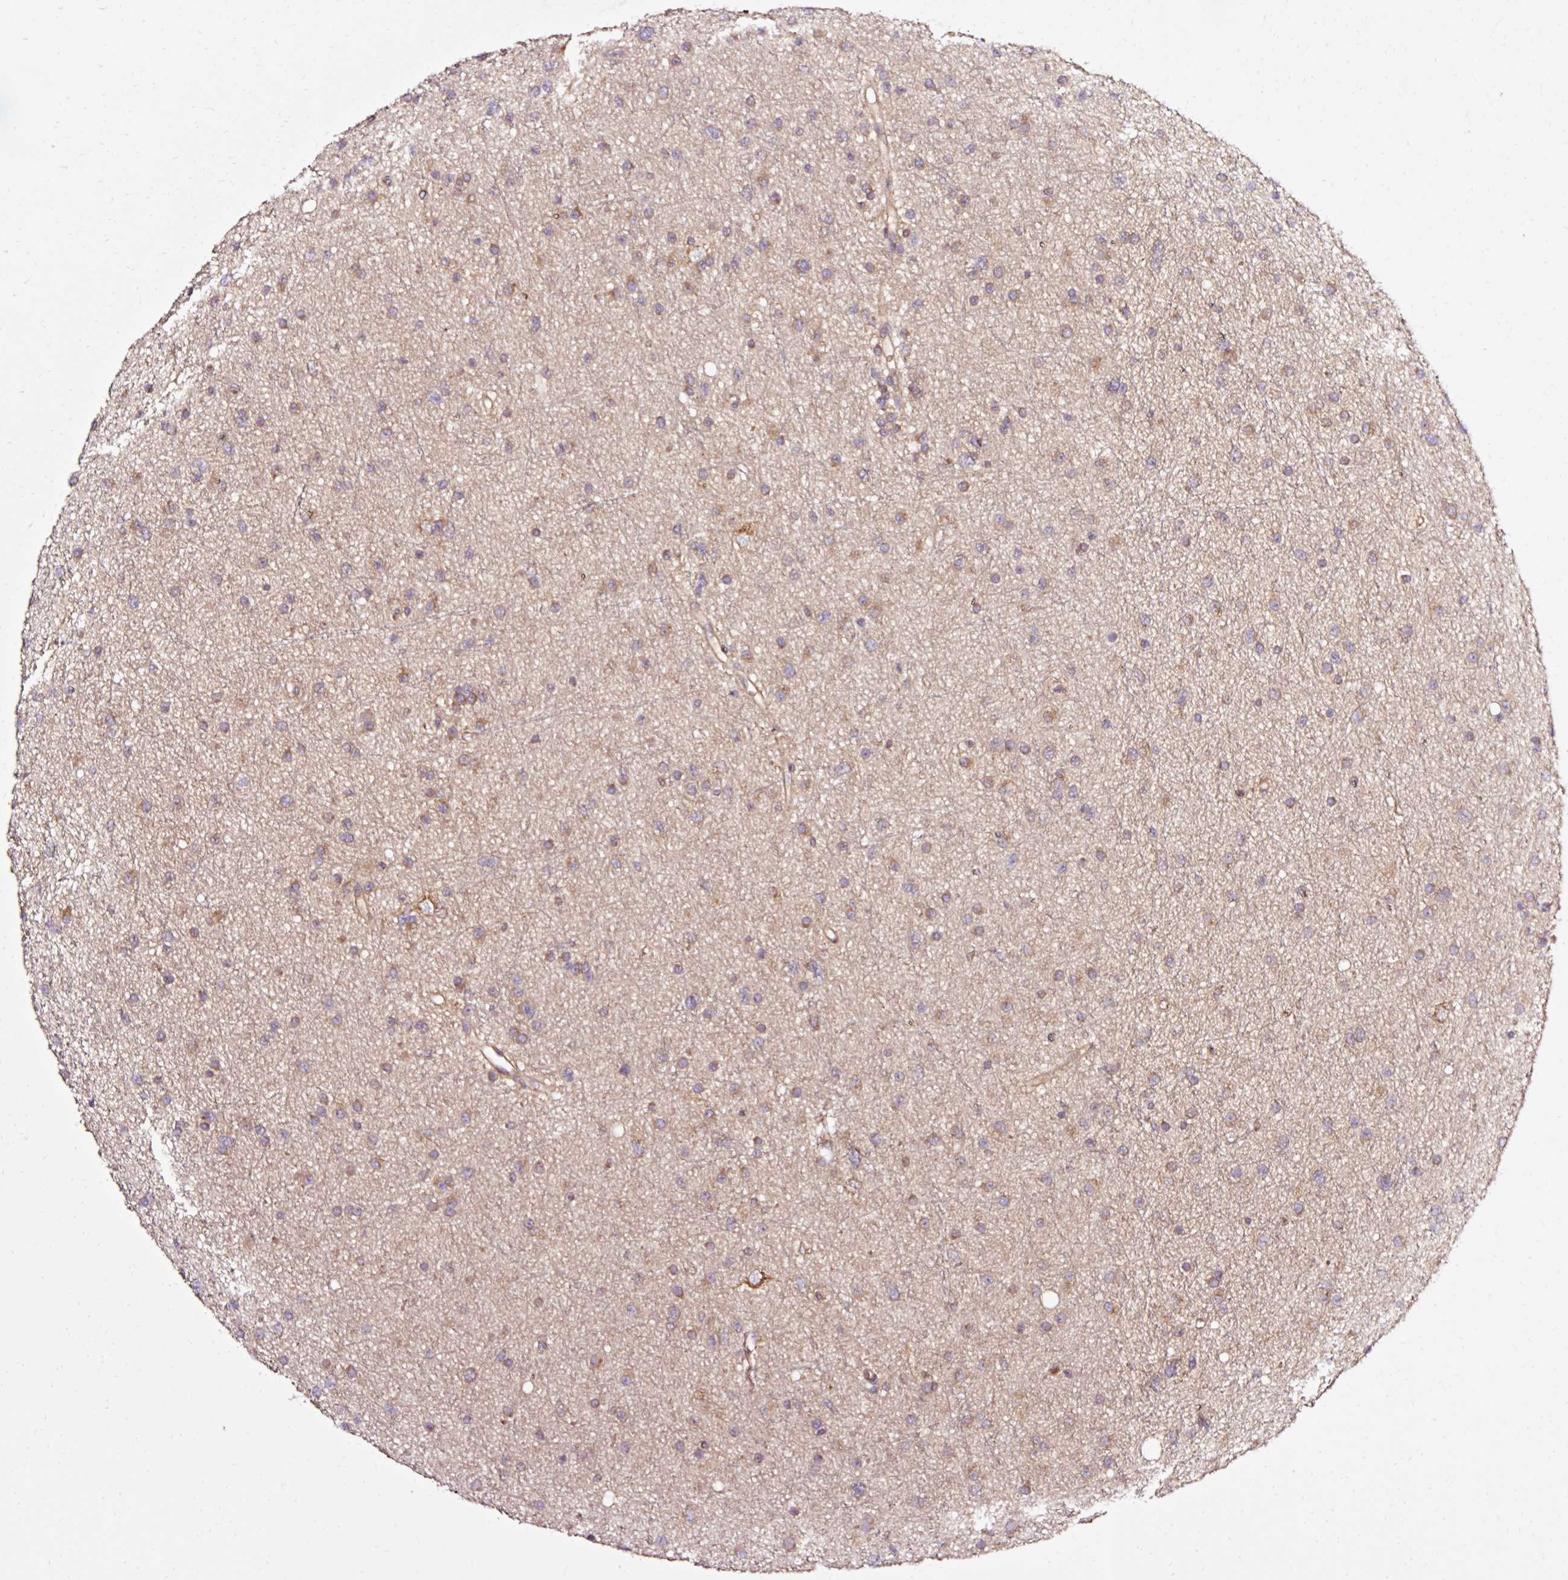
{"staining": {"intensity": "moderate", "quantity": ">75%", "location": "cytoplasmic/membranous"}, "tissue": "glioma", "cell_type": "Tumor cells", "image_type": "cancer", "snomed": [{"axis": "morphology", "description": "Glioma, malignant, Low grade"}, {"axis": "topography", "description": "Cerebral cortex"}], "caption": "Immunohistochemistry of glioma exhibits medium levels of moderate cytoplasmic/membranous positivity in approximately >75% of tumor cells. Nuclei are stained in blue.", "gene": "NAPA", "patient": {"sex": "female", "age": 39}}